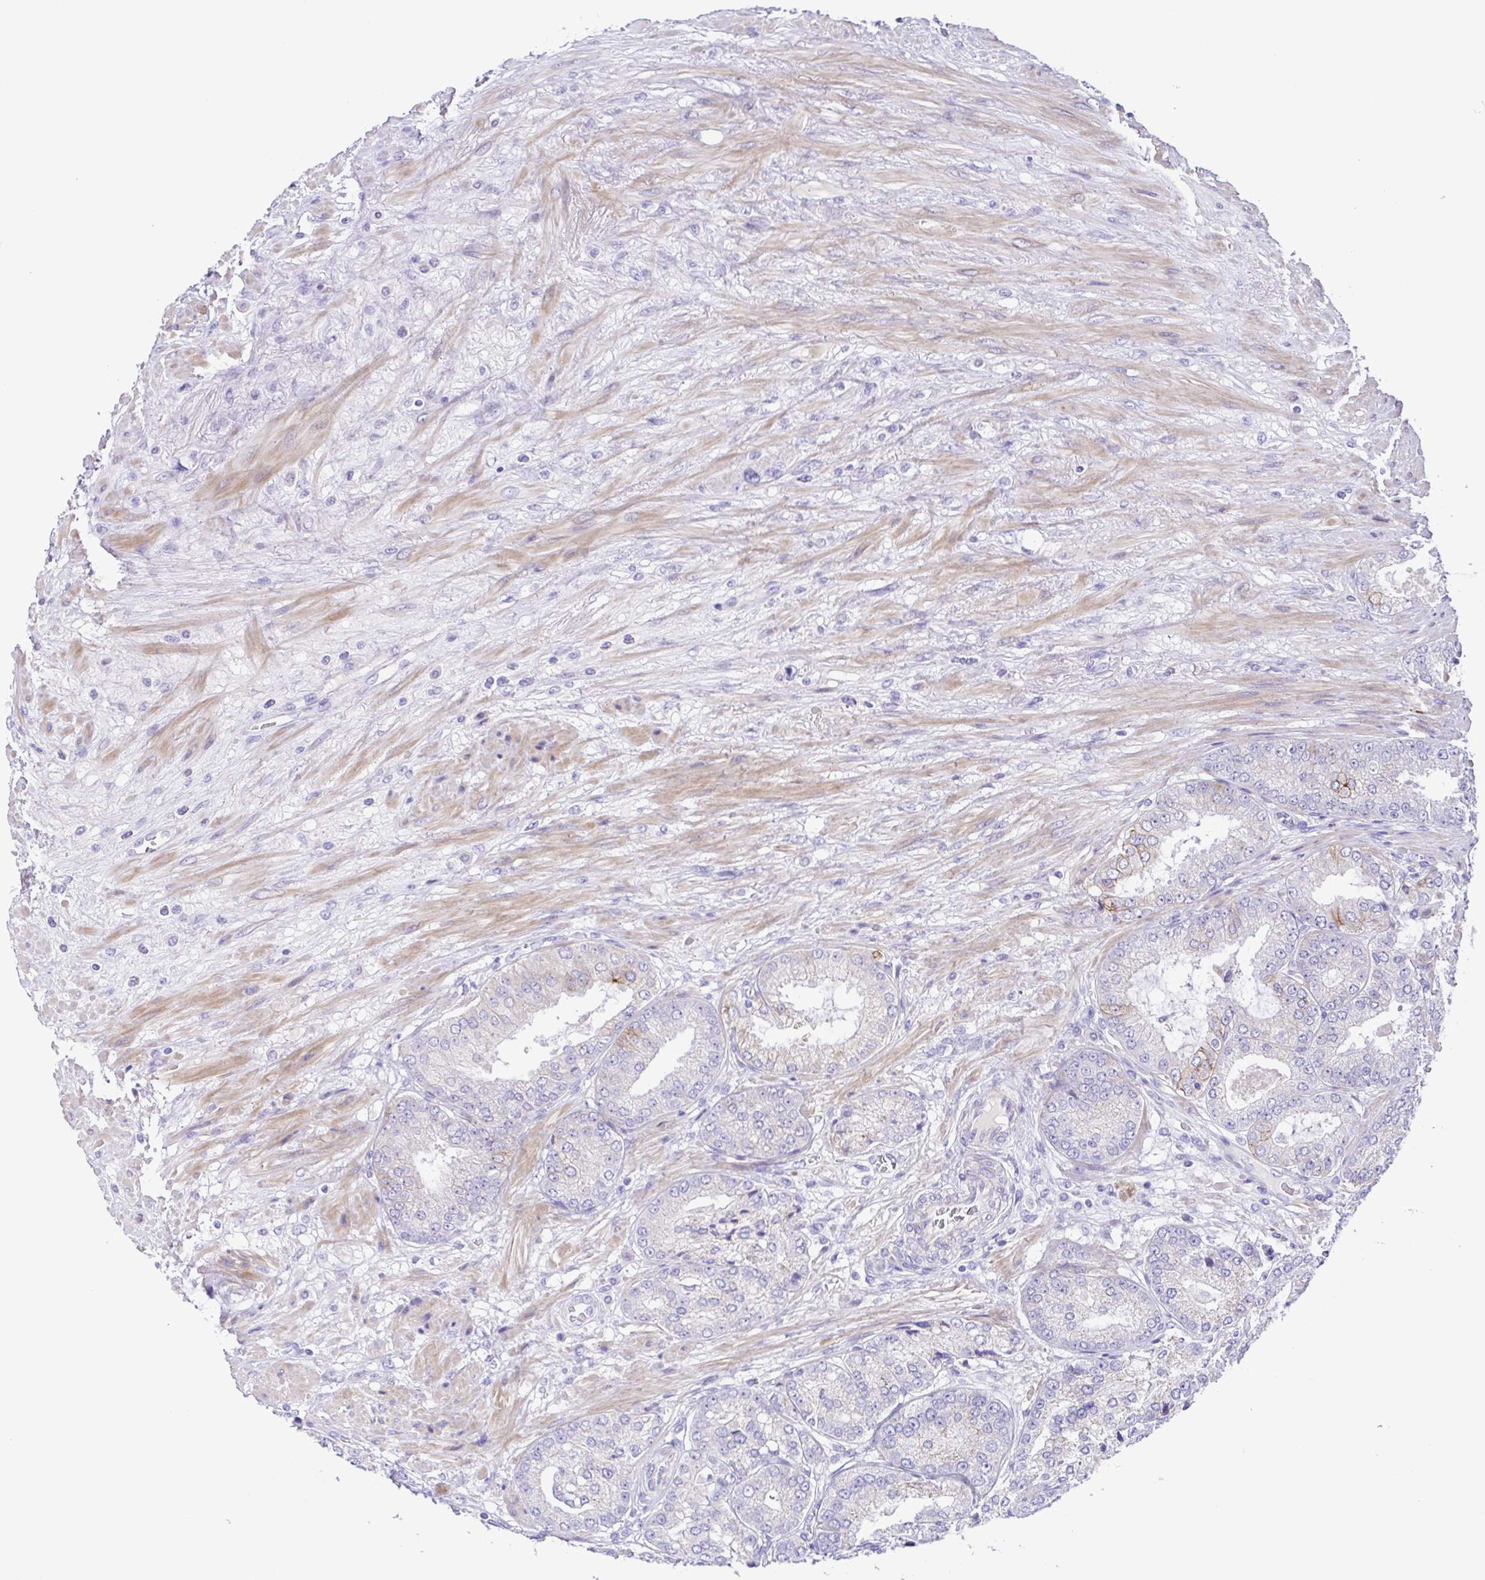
{"staining": {"intensity": "negative", "quantity": "none", "location": "none"}, "tissue": "prostate cancer", "cell_type": "Tumor cells", "image_type": "cancer", "snomed": [{"axis": "morphology", "description": "Adenocarcinoma, High grade"}, {"axis": "topography", "description": "Prostate"}], "caption": "Photomicrograph shows no significant protein expression in tumor cells of prostate cancer (adenocarcinoma (high-grade)). (DAB (3,3'-diaminobenzidine) immunohistochemistry (IHC) visualized using brightfield microscopy, high magnification).", "gene": "ISM2", "patient": {"sex": "male", "age": 71}}